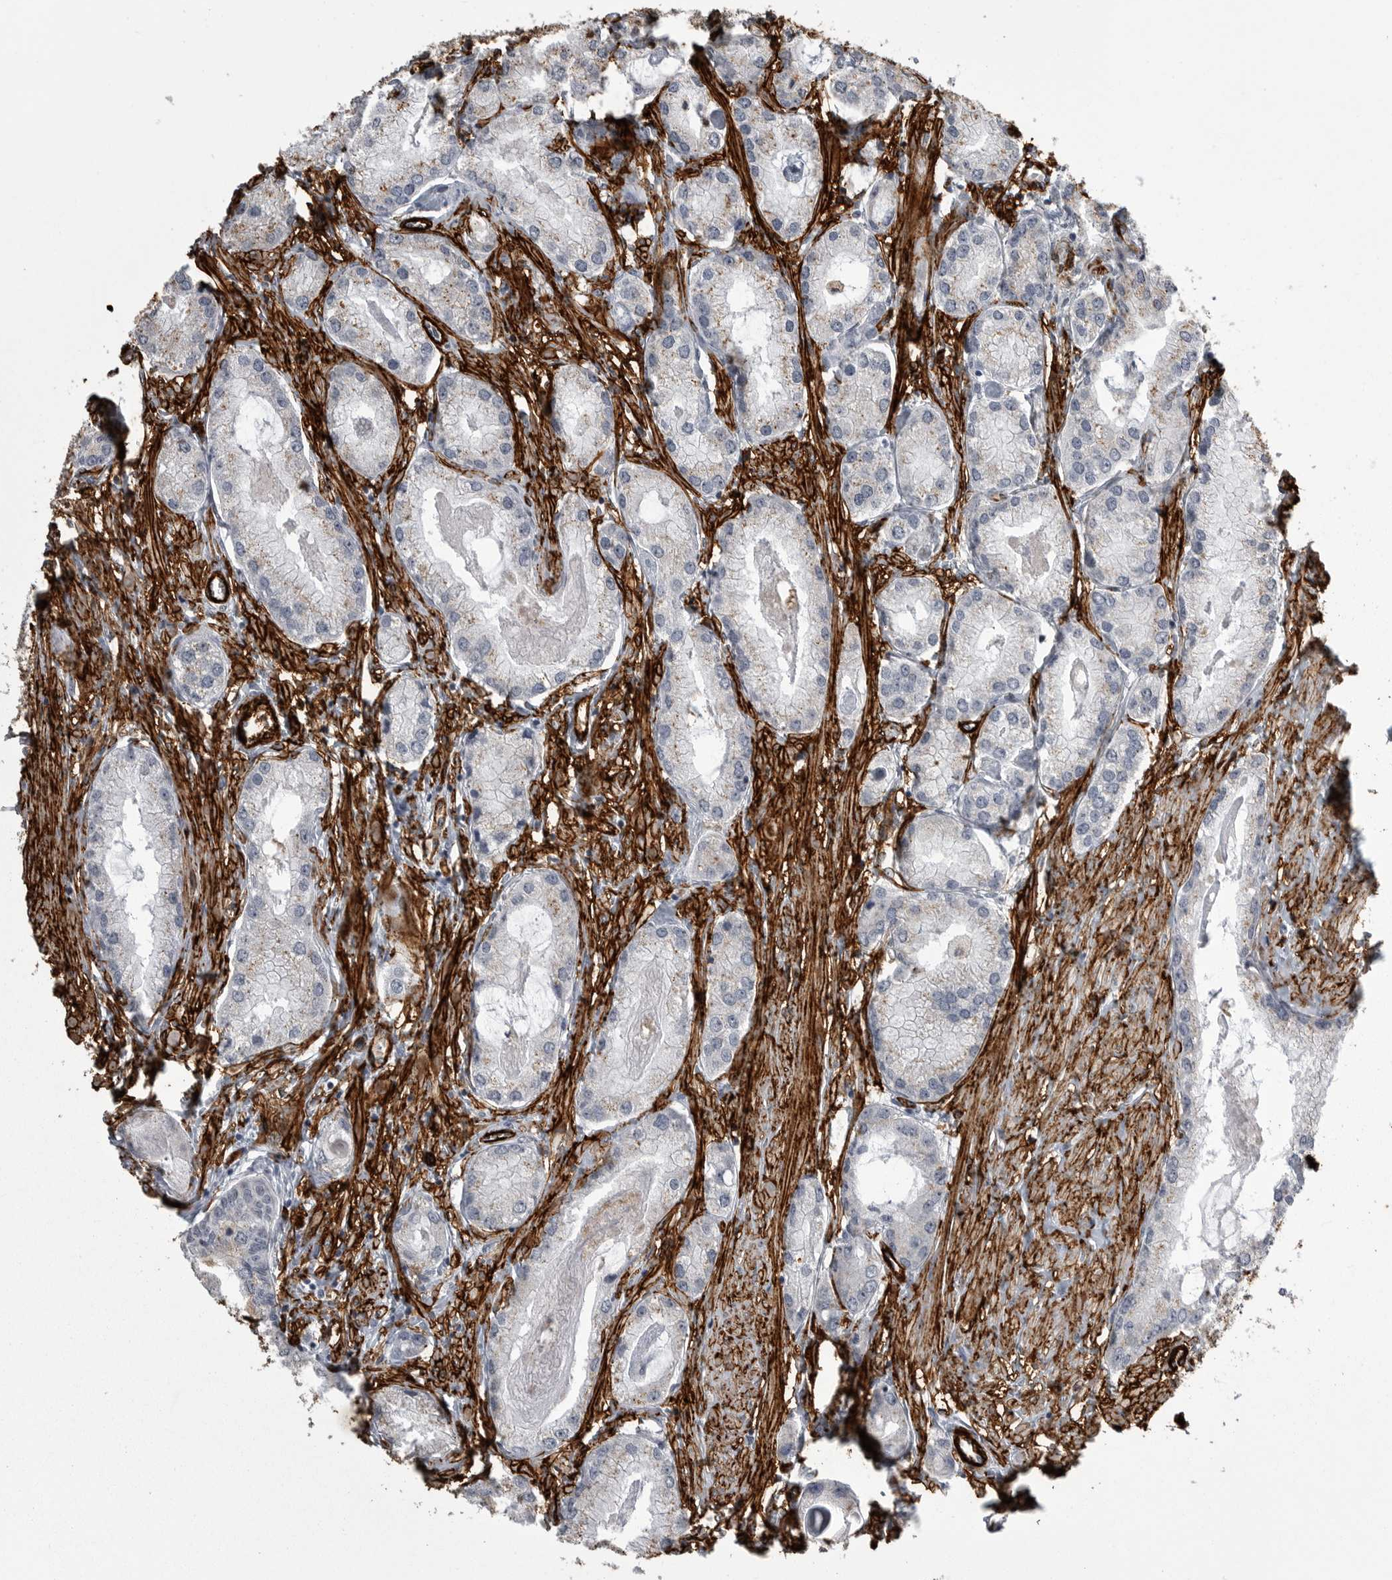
{"staining": {"intensity": "weak", "quantity": "<25%", "location": "cytoplasmic/membranous"}, "tissue": "prostate cancer", "cell_type": "Tumor cells", "image_type": "cancer", "snomed": [{"axis": "morphology", "description": "Adenocarcinoma, Low grade"}, {"axis": "topography", "description": "Prostate"}], "caption": "Immunohistochemistry of prostate adenocarcinoma (low-grade) demonstrates no positivity in tumor cells. (Stains: DAB (3,3'-diaminobenzidine) immunohistochemistry (IHC) with hematoxylin counter stain, Microscopy: brightfield microscopy at high magnification).", "gene": "AOC3", "patient": {"sex": "male", "age": 62}}